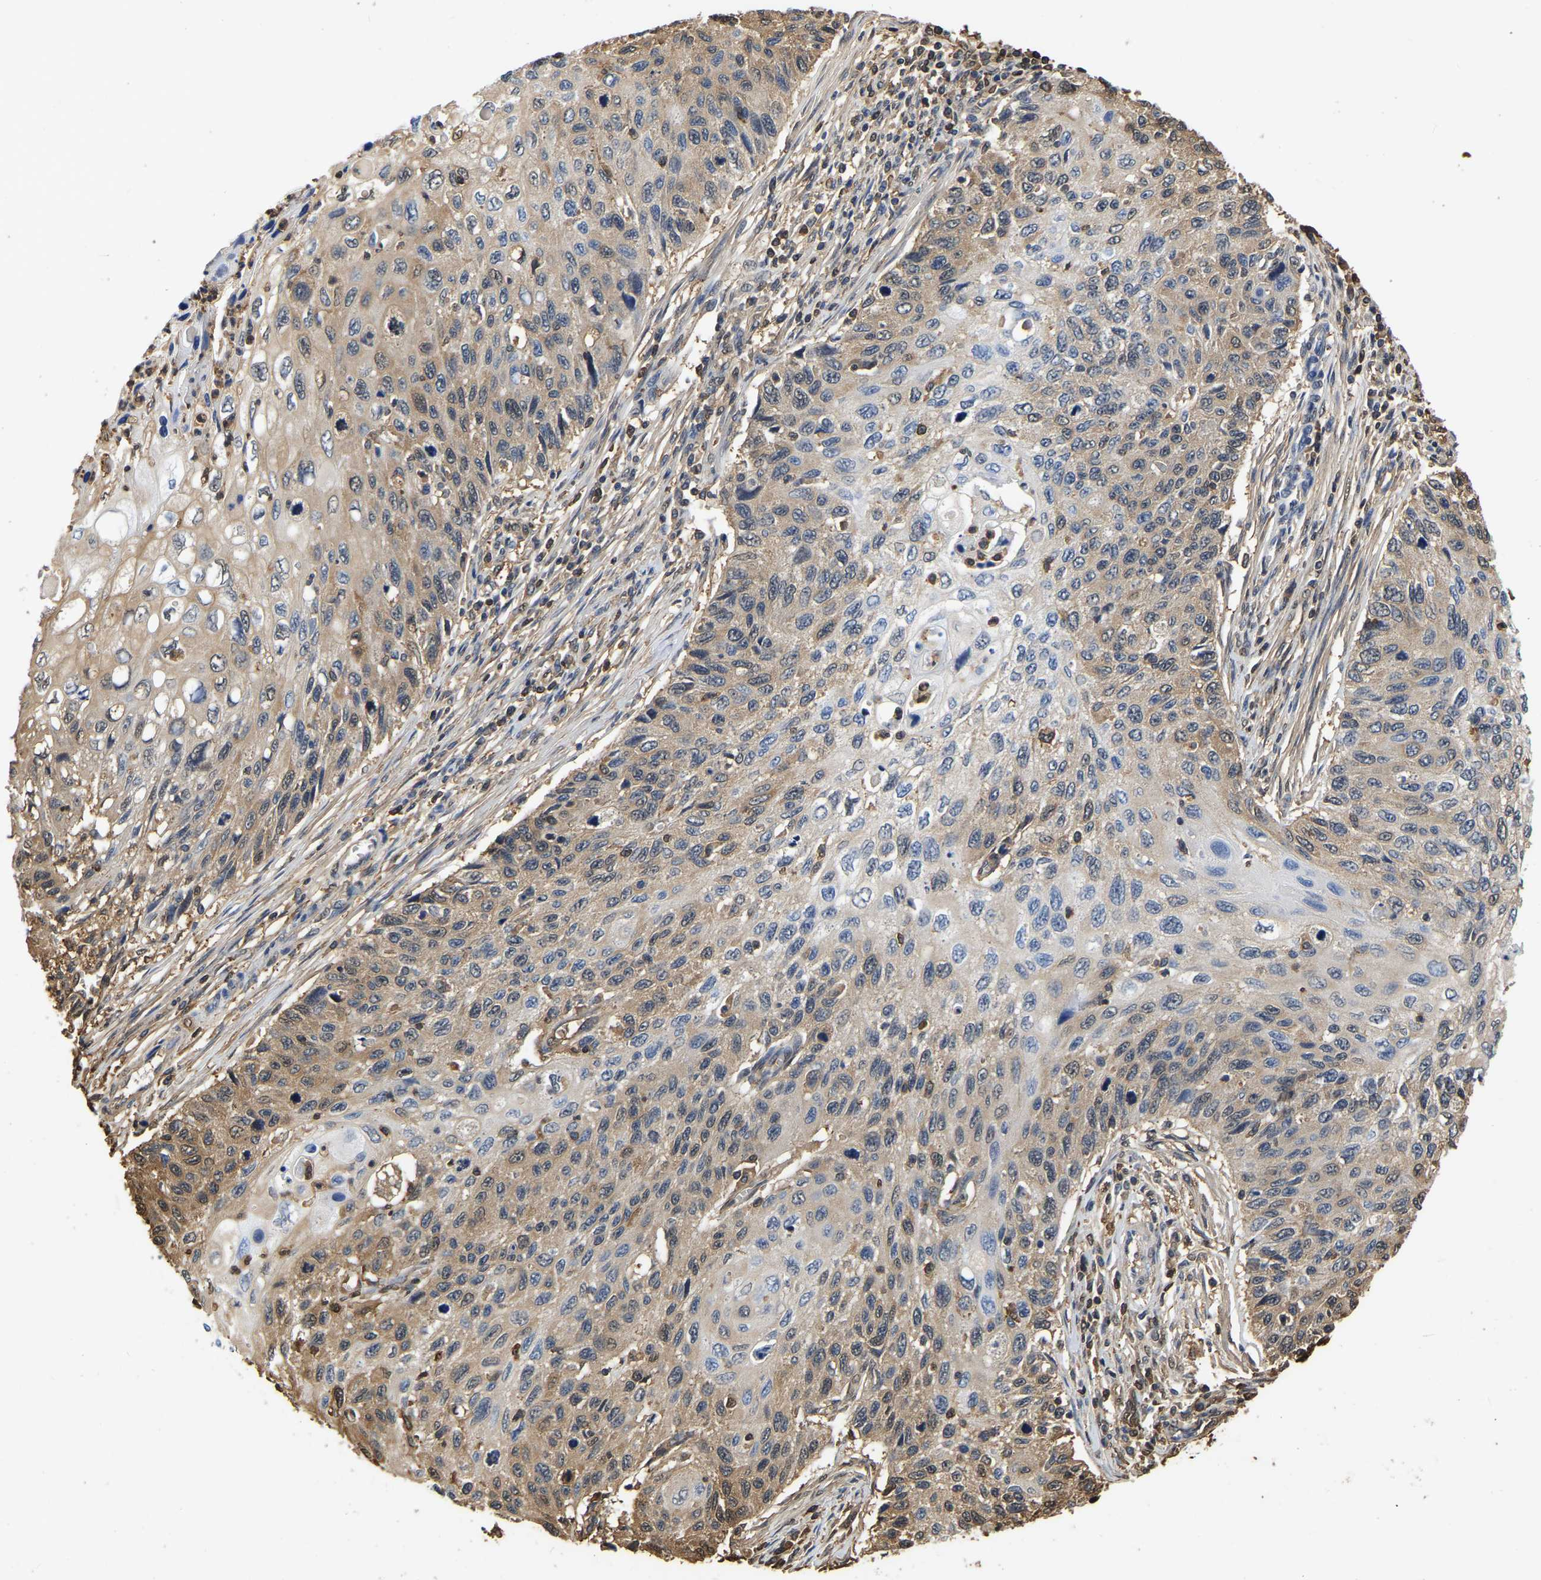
{"staining": {"intensity": "weak", "quantity": ">75%", "location": "cytoplasmic/membranous"}, "tissue": "cervical cancer", "cell_type": "Tumor cells", "image_type": "cancer", "snomed": [{"axis": "morphology", "description": "Squamous cell carcinoma, NOS"}, {"axis": "topography", "description": "Cervix"}], "caption": "Approximately >75% of tumor cells in human squamous cell carcinoma (cervical) exhibit weak cytoplasmic/membranous protein expression as visualized by brown immunohistochemical staining.", "gene": "LDHB", "patient": {"sex": "female", "age": 70}}